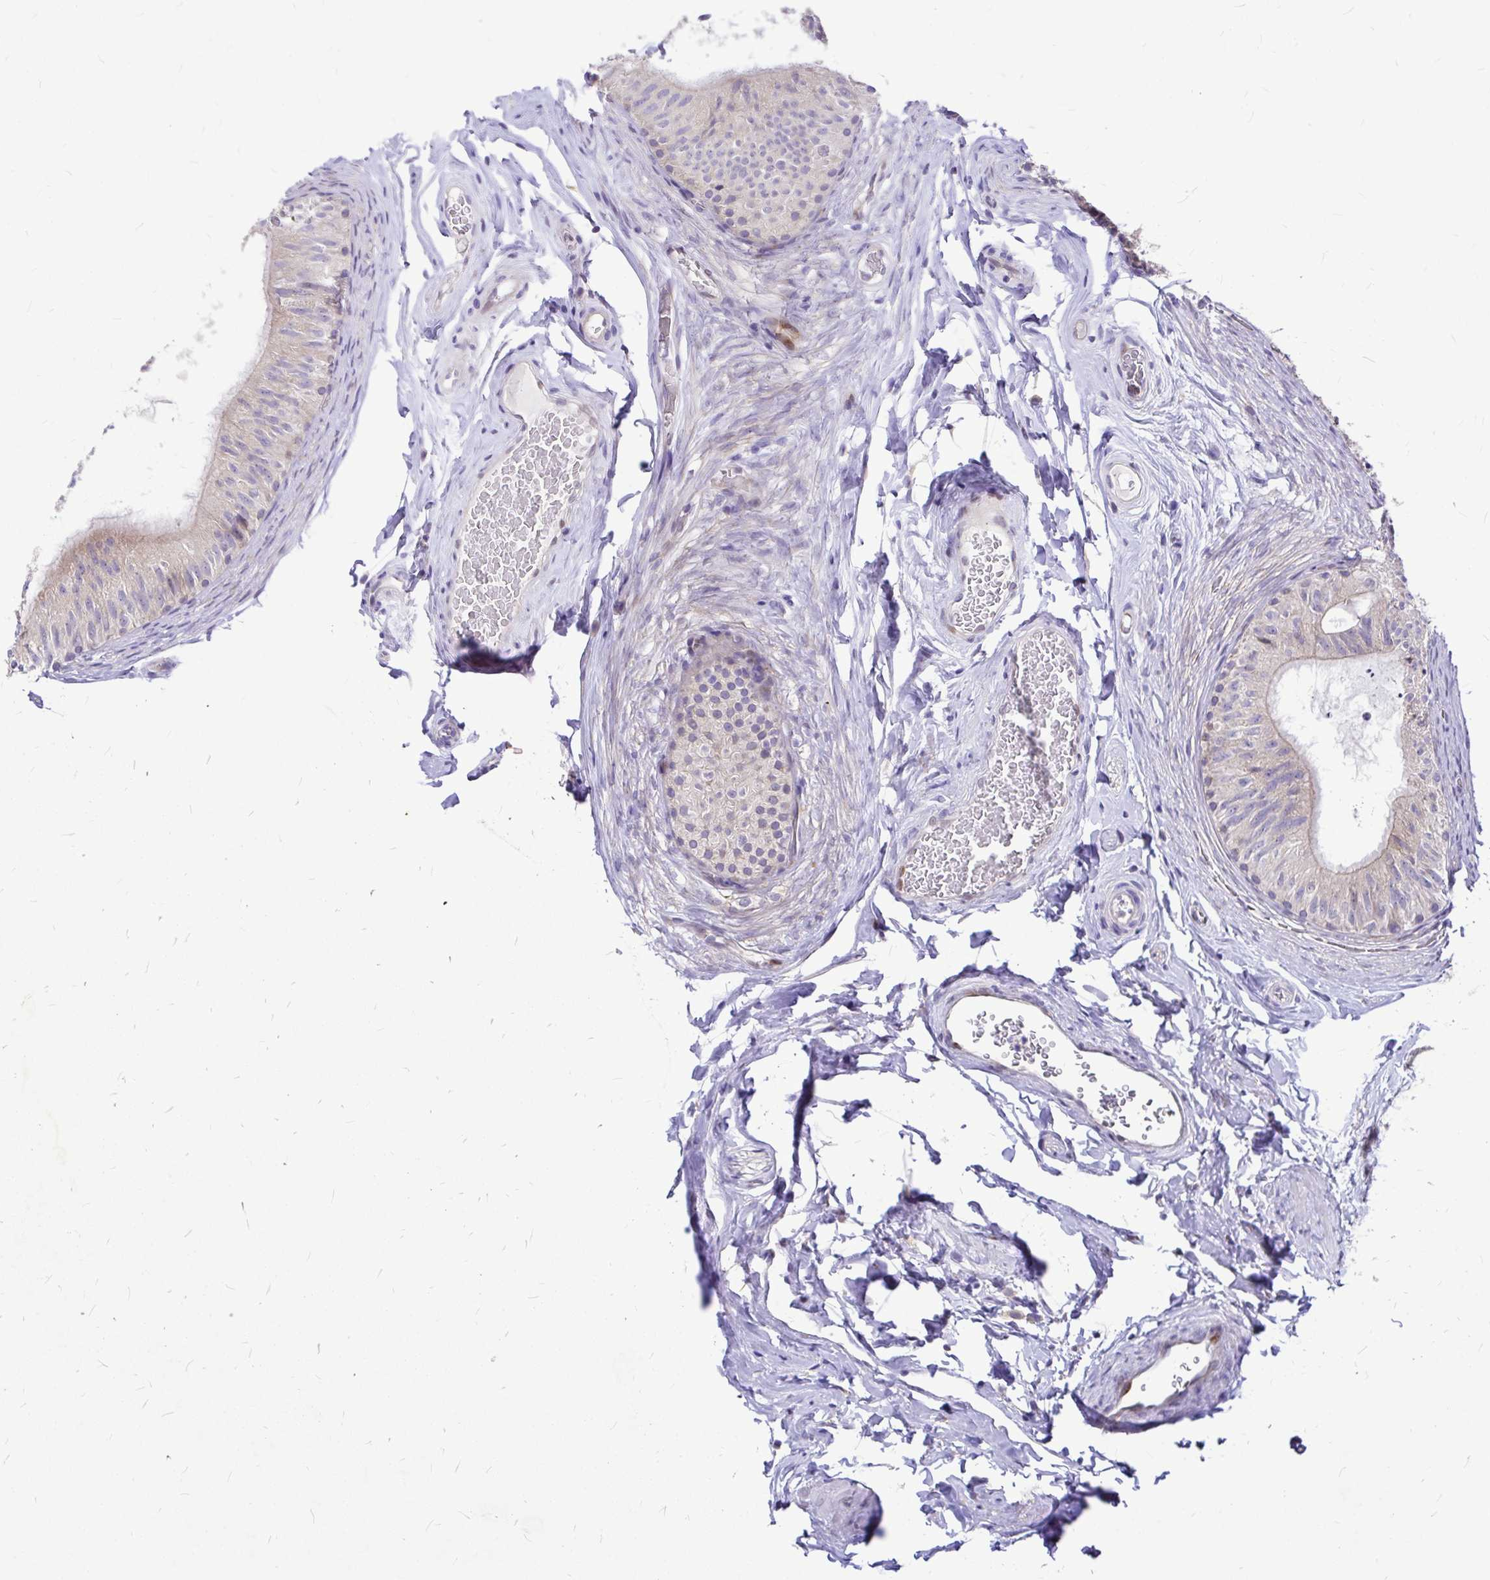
{"staining": {"intensity": "strong", "quantity": "25%-75%", "location": "cytoplasmic/membranous"}, "tissue": "epididymis", "cell_type": "Glandular cells", "image_type": "normal", "snomed": [{"axis": "morphology", "description": "Normal tissue, NOS"}, {"axis": "topography", "description": "Epididymis, spermatic cord, NOS"}, {"axis": "topography", "description": "Epididymis"}], "caption": "The micrograph displays immunohistochemical staining of normal epididymis. There is strong cytoplasmic/membranous expression is identified in about 25%-75% of glandular cells. The staining was performed using DAB to visualize the protein expression in brown, while the nuclei were stained in blue with hematoxylin (Magnification: 20x).", "gene": "GABBR2", "patient": {"sex": "male", "age": 31}}